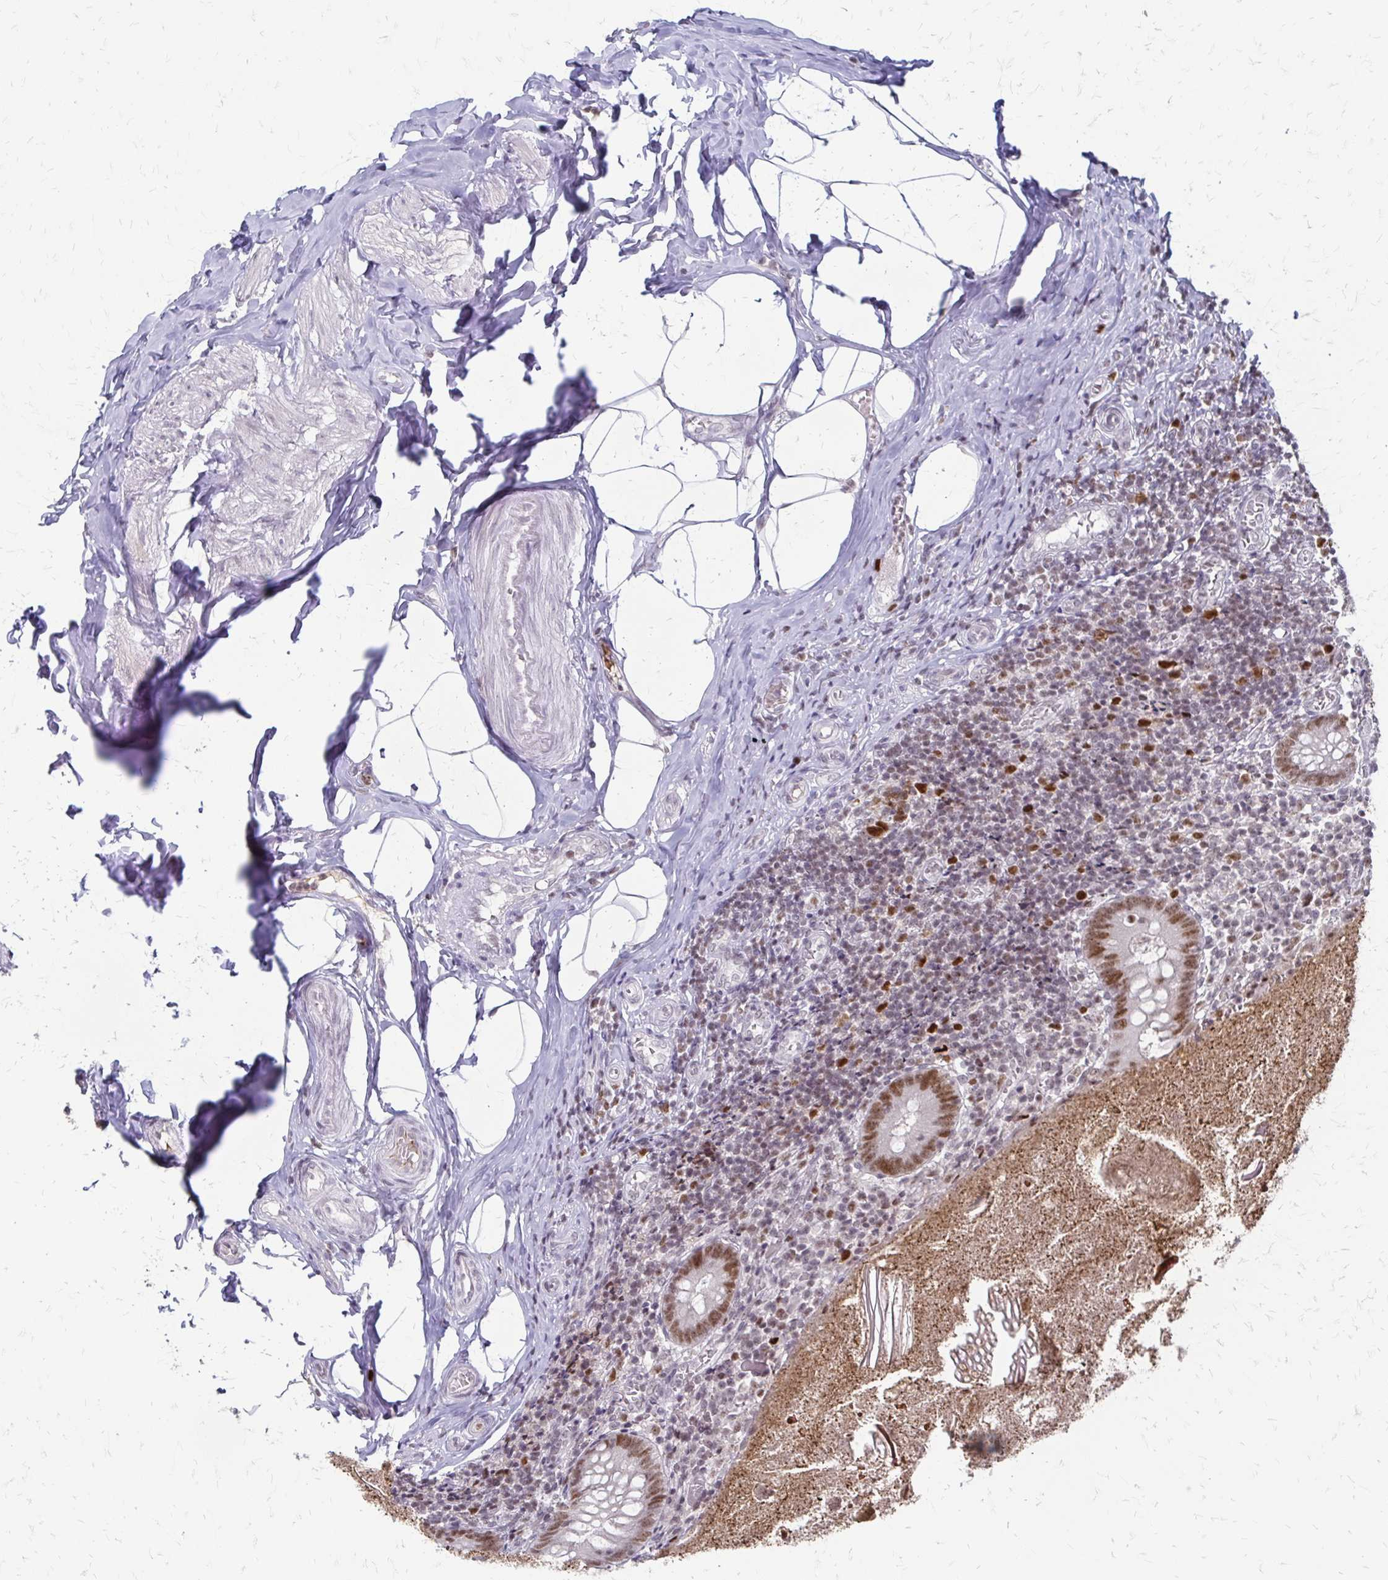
{"staining": {"intensity": "moderate", "quantity": ">75%", "location": "nuclear"}, "tissue": "appendix", "cell_type": "Glandular cells", "image_type": "normal", "snomed": [{"axis": "morphology", "description": "Normal tissue, NOS"}, {"axis": "topography", "description": "Appendix"}], "caption": "Brown immunohistochemical staining in unremarkable appendix exhibits moderate nuclear staining in about >75% of glandular cells. (IHC, brightfield microscopy, high magnification).", "gene": "EED", "patient": {"sex": "female", "age": 17}}